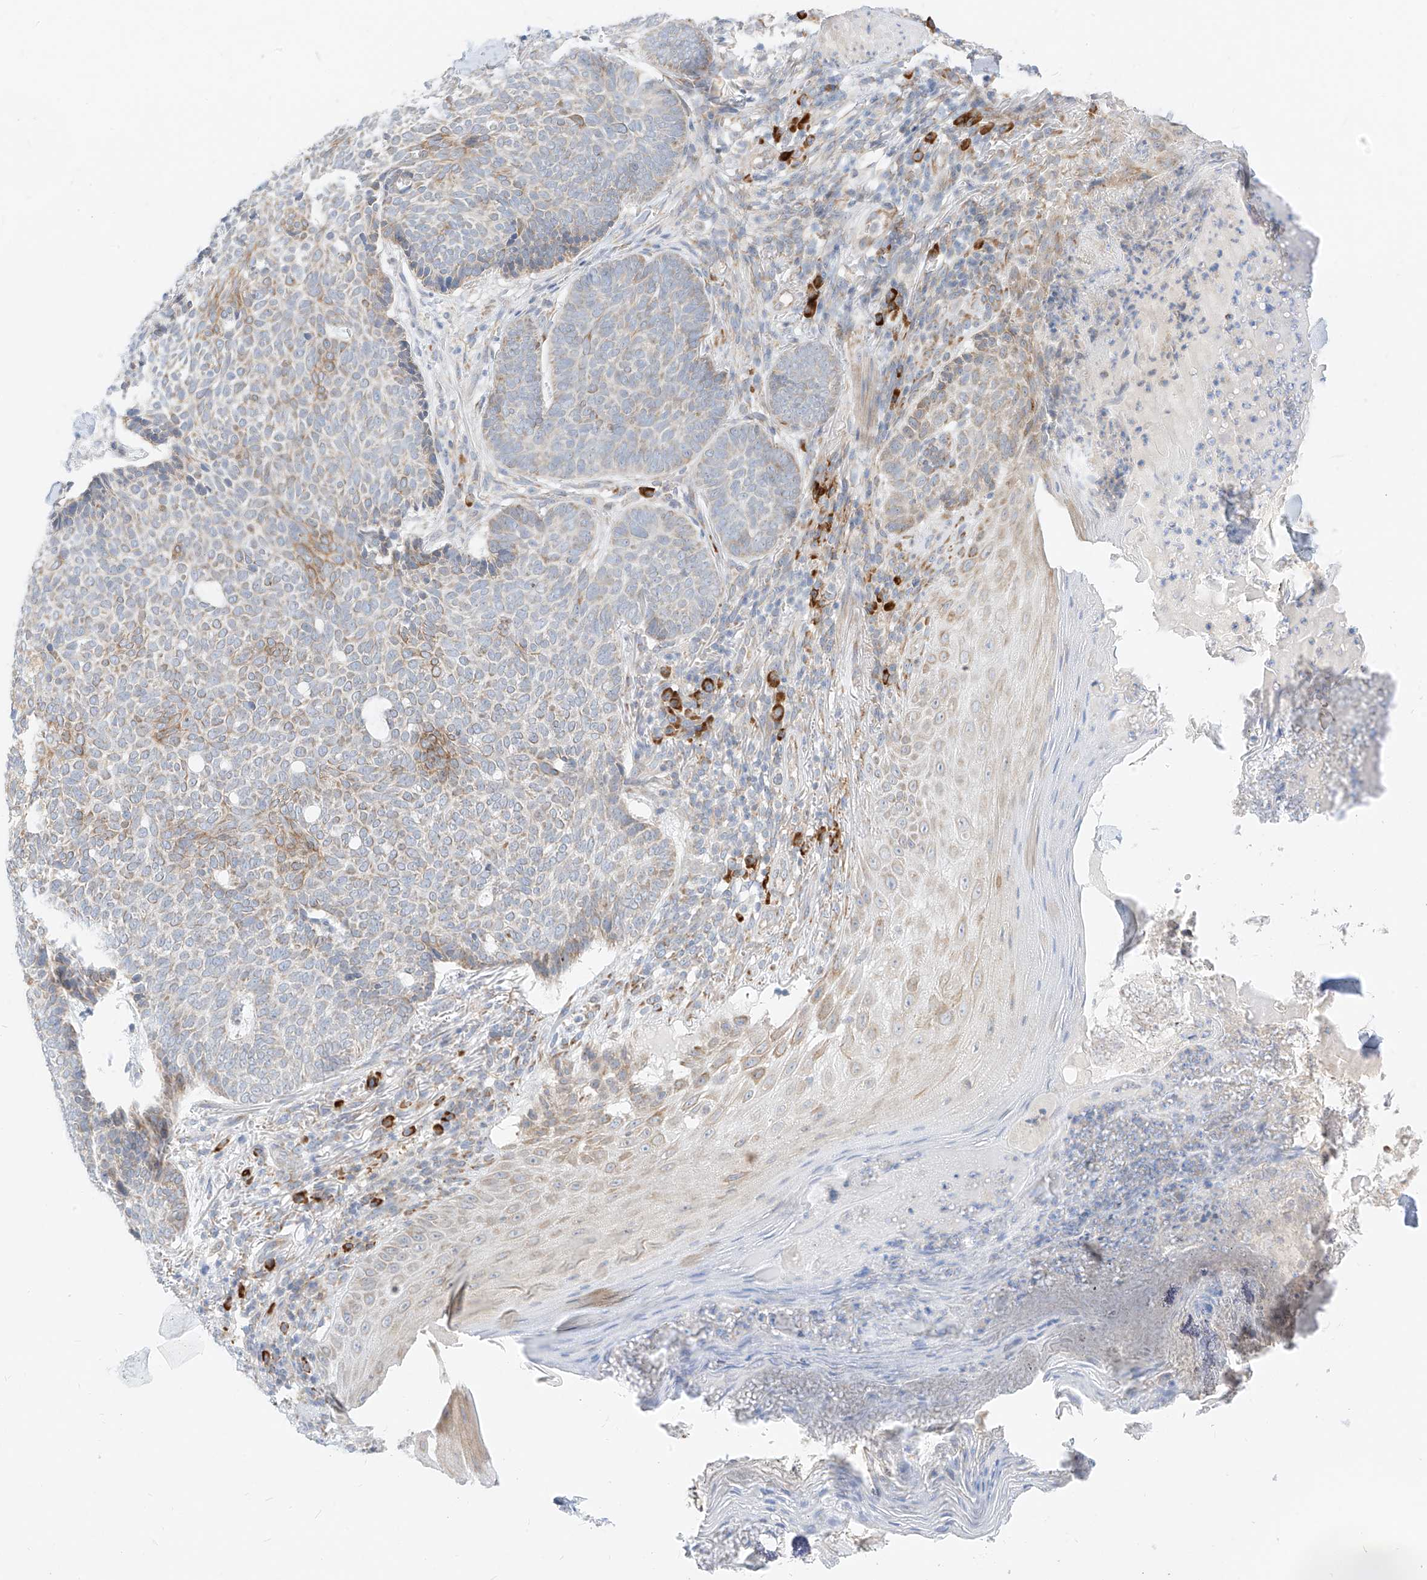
{"staining": {"intensity": "moderate", "quantity": "<25%", "location": "cytoplasmic/membranous"}, "tissue": "skin cancer", "cell_type": "Tumor cells", "image_type": "cancer", "snomed": [{"axis": "morphology", "description": "Normal tissue, NOS"}, {"axis": "morphology", "description": "Basal cell carcinoma"}, {"axis": "topography", "description": "Skin"}], "caption": "The micrograph reveals a brown stain indicating the presence of a protein in the cytoplasmic/membranous of tumor cells in basal cell carcinoma (skin).", "gene": "STT3A", "patient": {"sex": "male", "age": 50}}